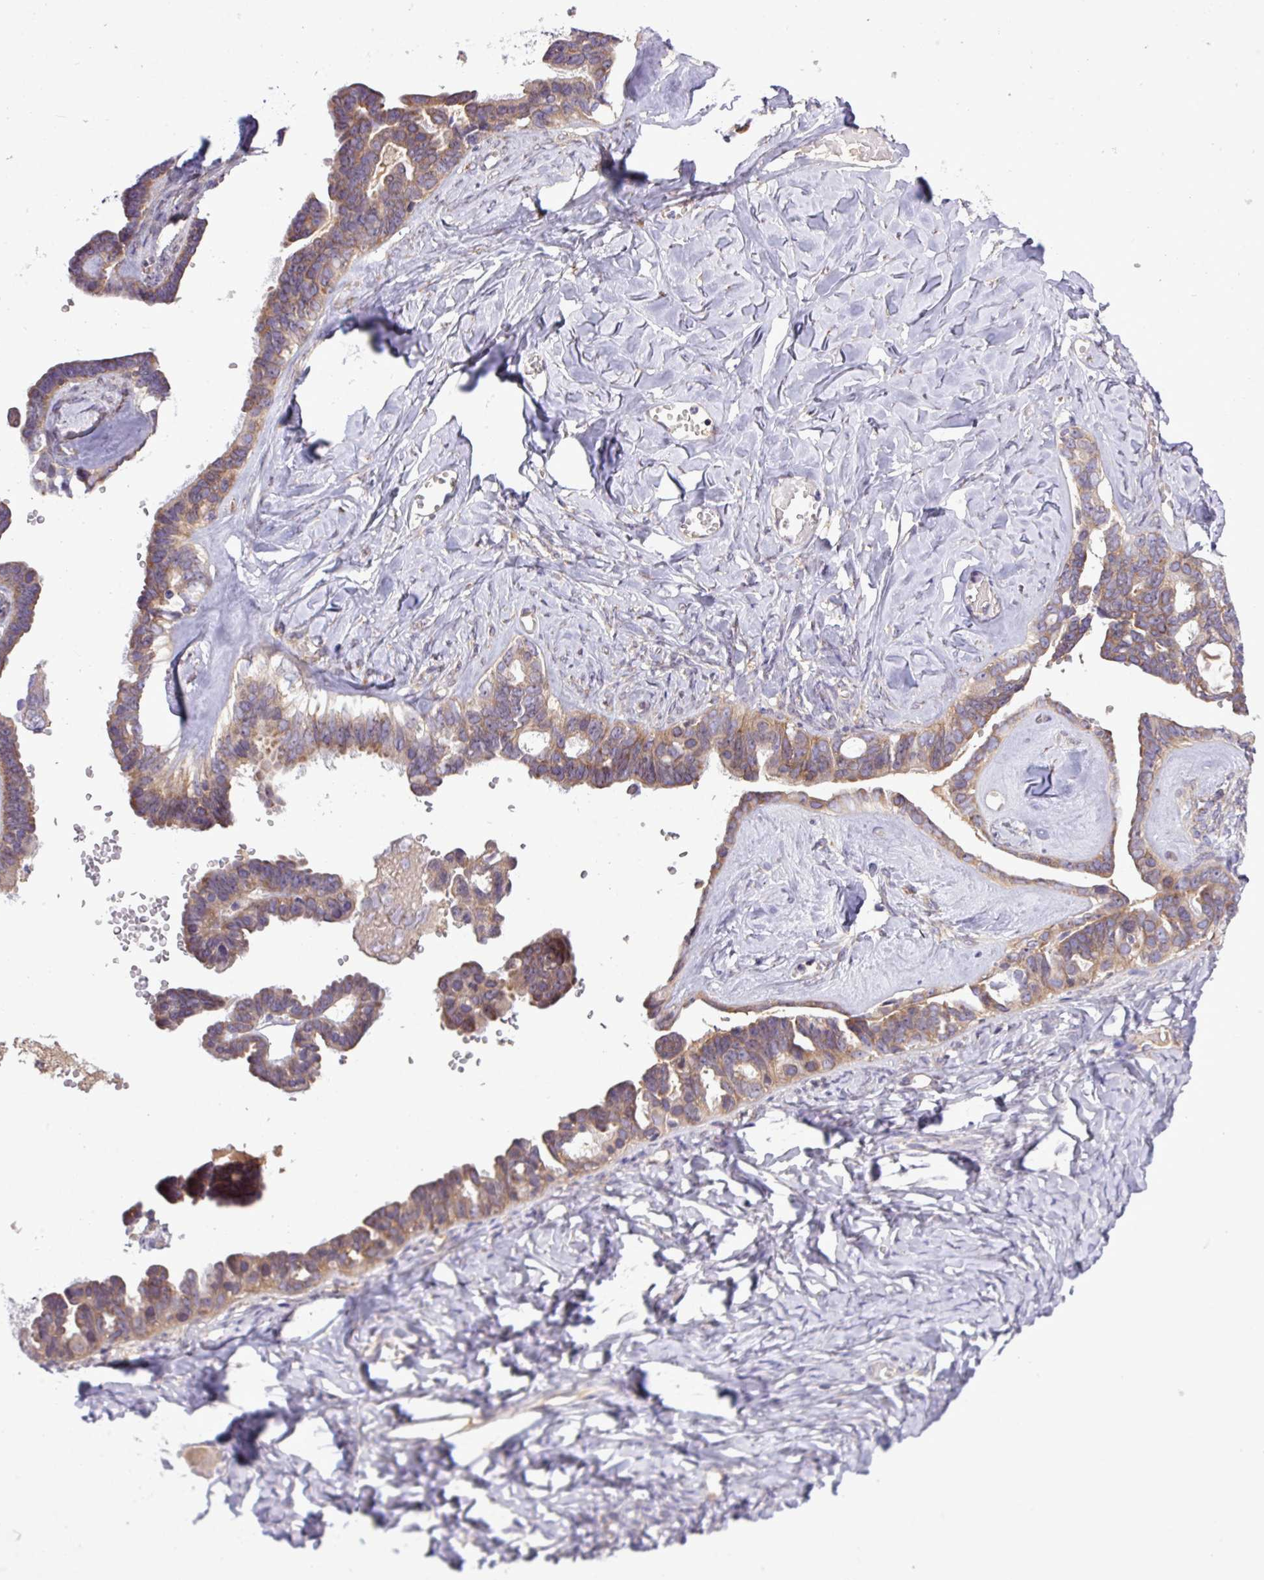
{"staining": {"intensity": "moderate", "quantity": ">75%", "location": "cytoplasmic/membranous"}, "tissue": "ovarian cancer", "cell_type": "Tumor cells", "image_type": "cancer", "snomed": [{"axis": "morphology", "description": "Cystadenocarcinoma, serous, NOS"}, {"axis": "topography", "description": "Ovary"}], "caption": "DAB immunohistochemical staining of ovarian cancer reveals moderate cytoplasmic/membranous protein positivity in about >75% of tumor cells.", "gene": "FAM222B", "patient": {"sex": "female", "age": 69}}